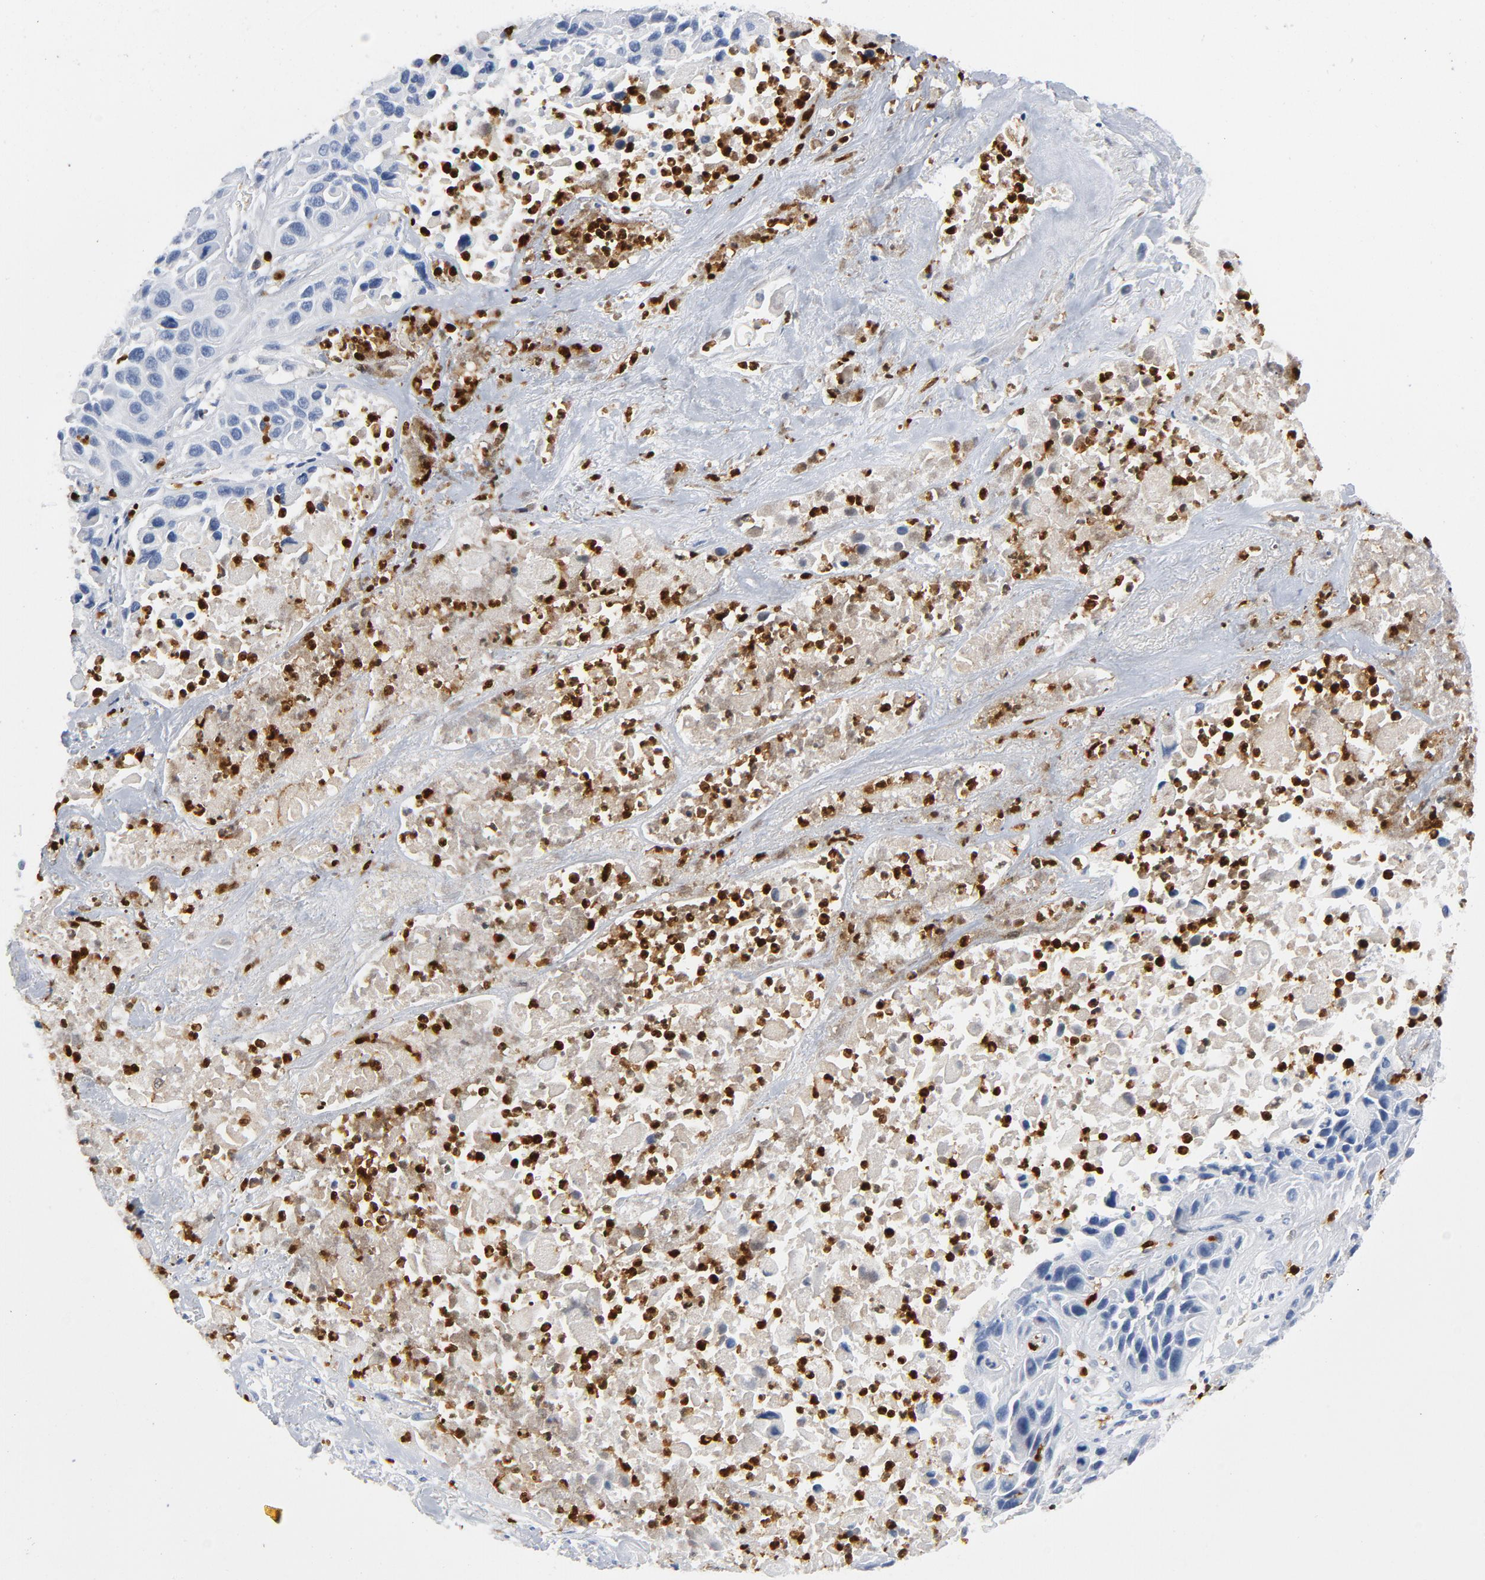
{"staining": {"intensity": "strong", "quantity": ">75%", "location": "nuclear"}, "tissue": "lung cancer", "cell_type": "Tumor cells", "image_type": "cancer", "snomed": [{"axis": "morphology", "description": "Squamous cell carcinoma, NOS"}, {"axis": "topography", "description": "Lung"}], "caption": "Immunohistochemical staining of human lung cancer (squamous cell carcinoma) displays high levels of strong nuclear protein expression in approximately >75% of tumor cells.", "gene": "NCF1", "patient": {"sex": "female", "age": 76}}